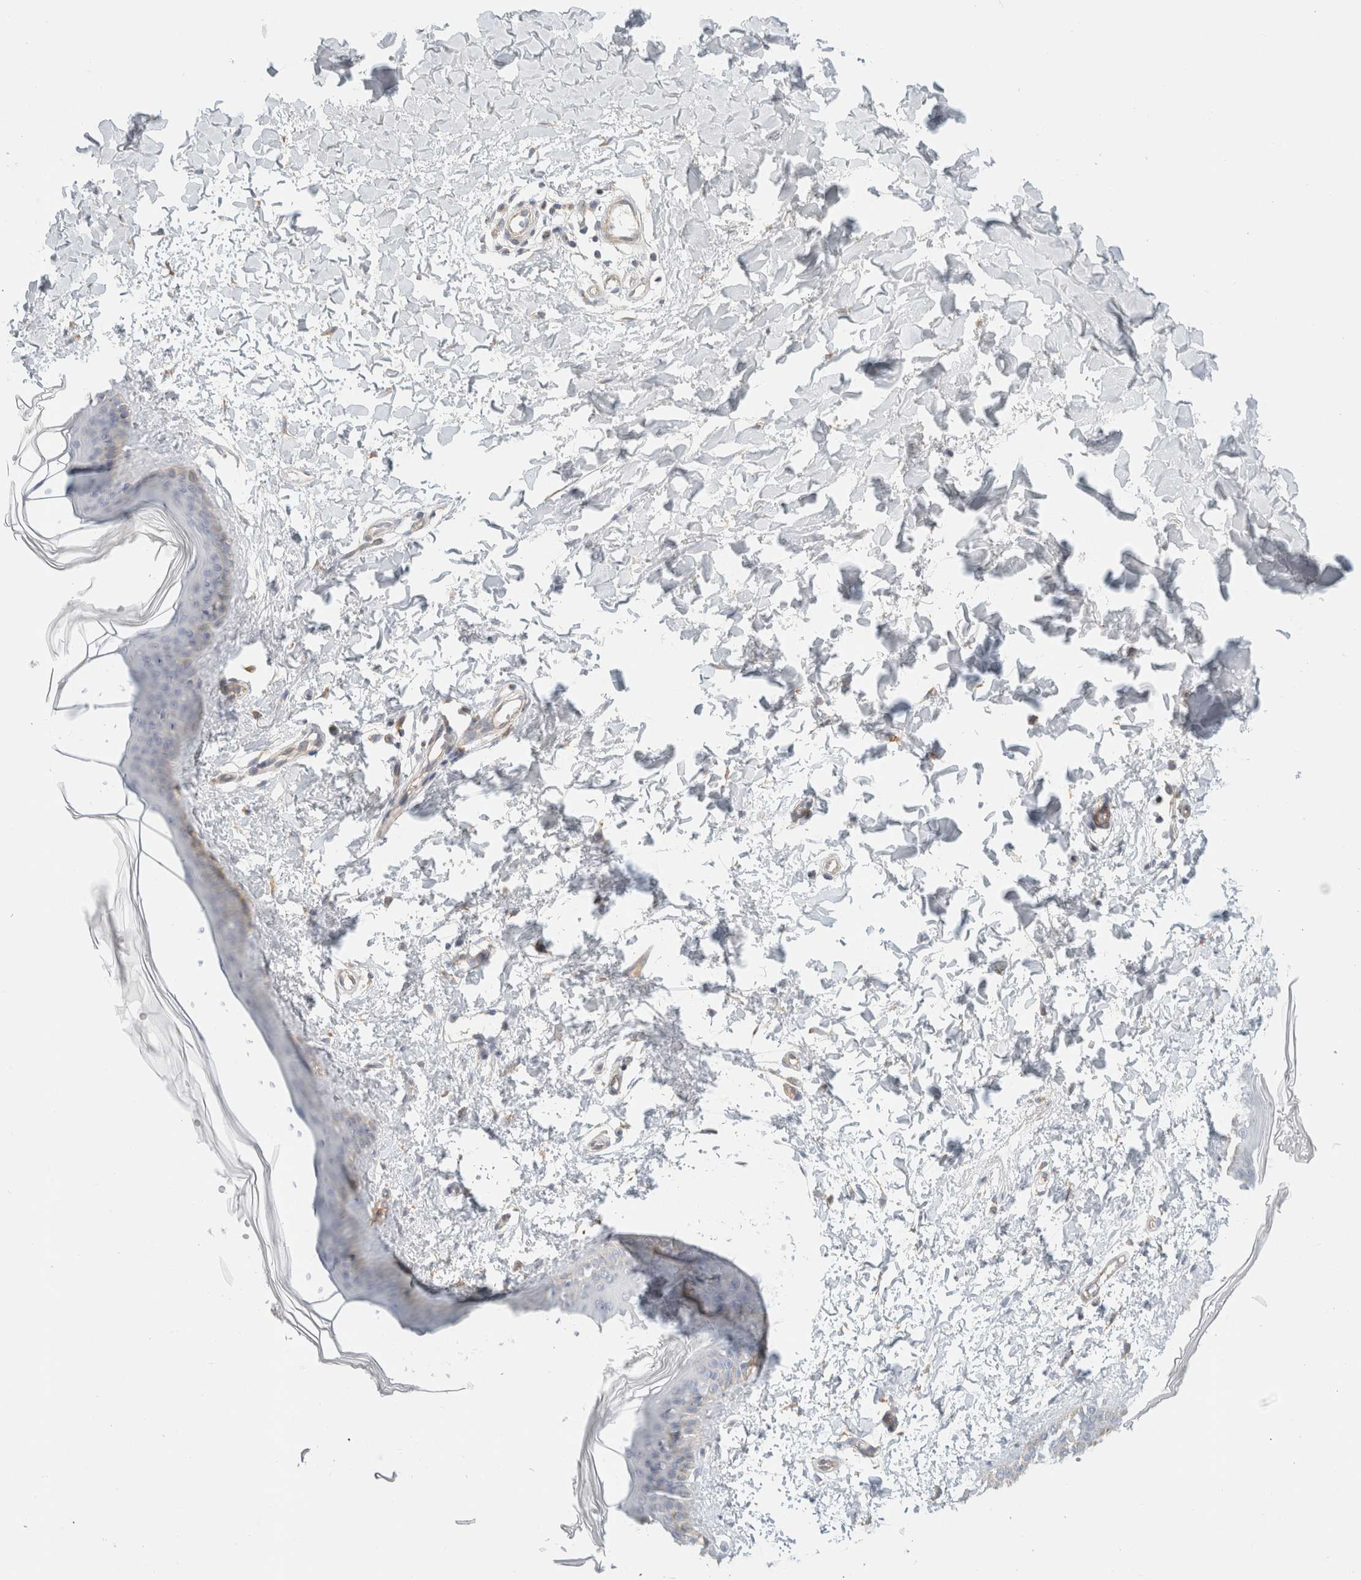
{"staining": {"intensity": "negative", "quantity": "none", "location": "none"}, "tissue": "skin", "cell_type": "Fibroblasts", "image_type": "normal", "snomed": [{"axis": "morphology", "description": "Normal tissue, NOS"}, {"axis": "topography", "description": "Skin"}], "caption": "Normal skin was stained to show a protein in brown. There is no significant expression in fibroblasts.", "gene": "MRM3", "patient": {"sex": "female", "age": 17}}